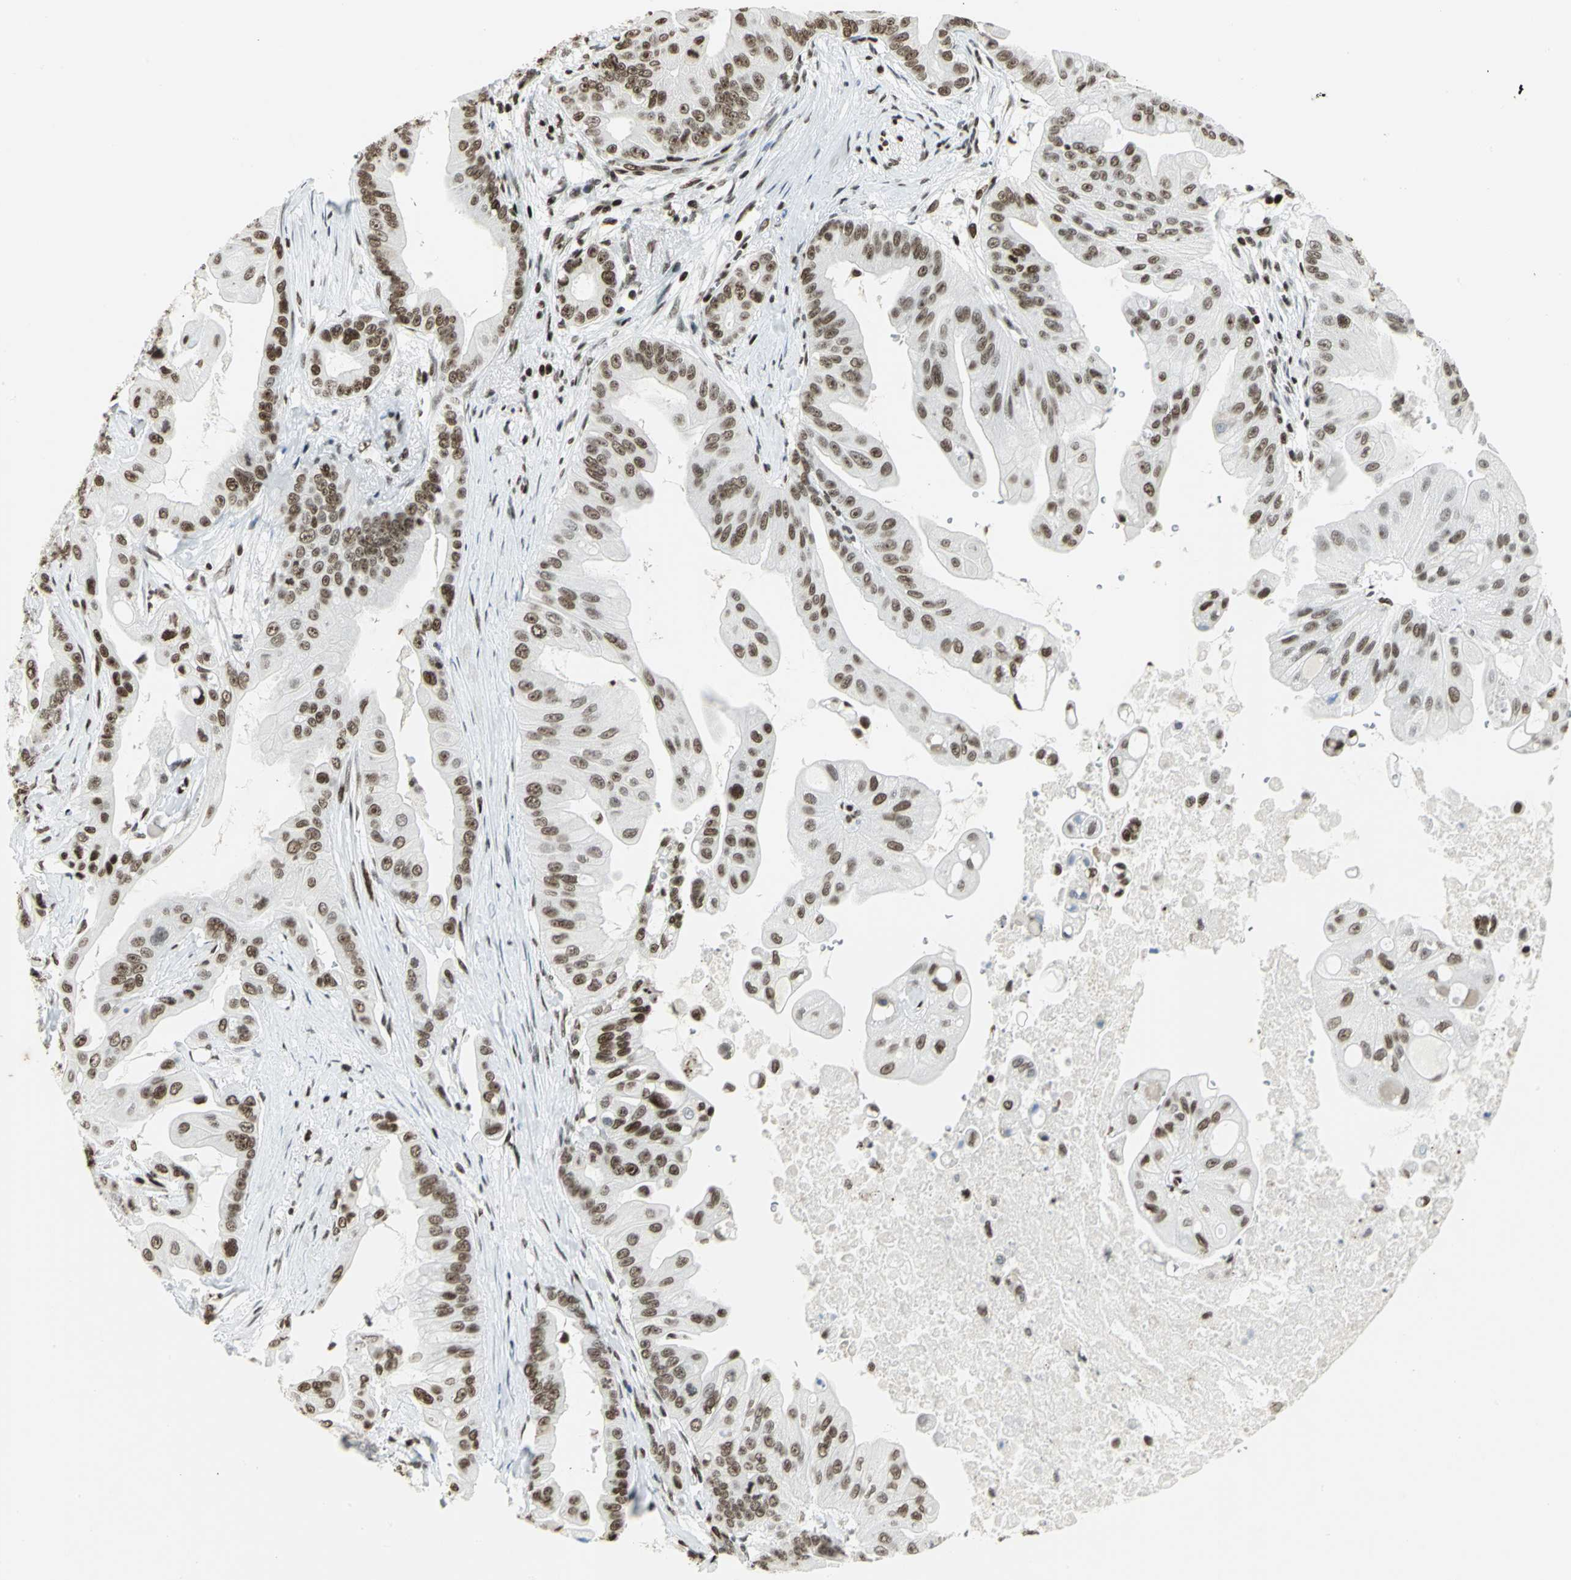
{"staining": {"intensity": "moderate", "quantity": ">75%", "location": "nuclear"}, "tissue": "pancreatic cancer", "cell_type": "Tumor cells", "image_type": "cancer", "snomed": [{"axis": "morphology", "description": "Adenocarcinoma, NOS"}, {"axis": "topography", "description": "Pancreas"}], "caption": "The immunohistochemical stain shows moderate nuclear staining in tumor cells of pancreatic adenocarcinoma tissue.", "gene": "HMGB1", "patient": {"sex": "female", "age": 75}}